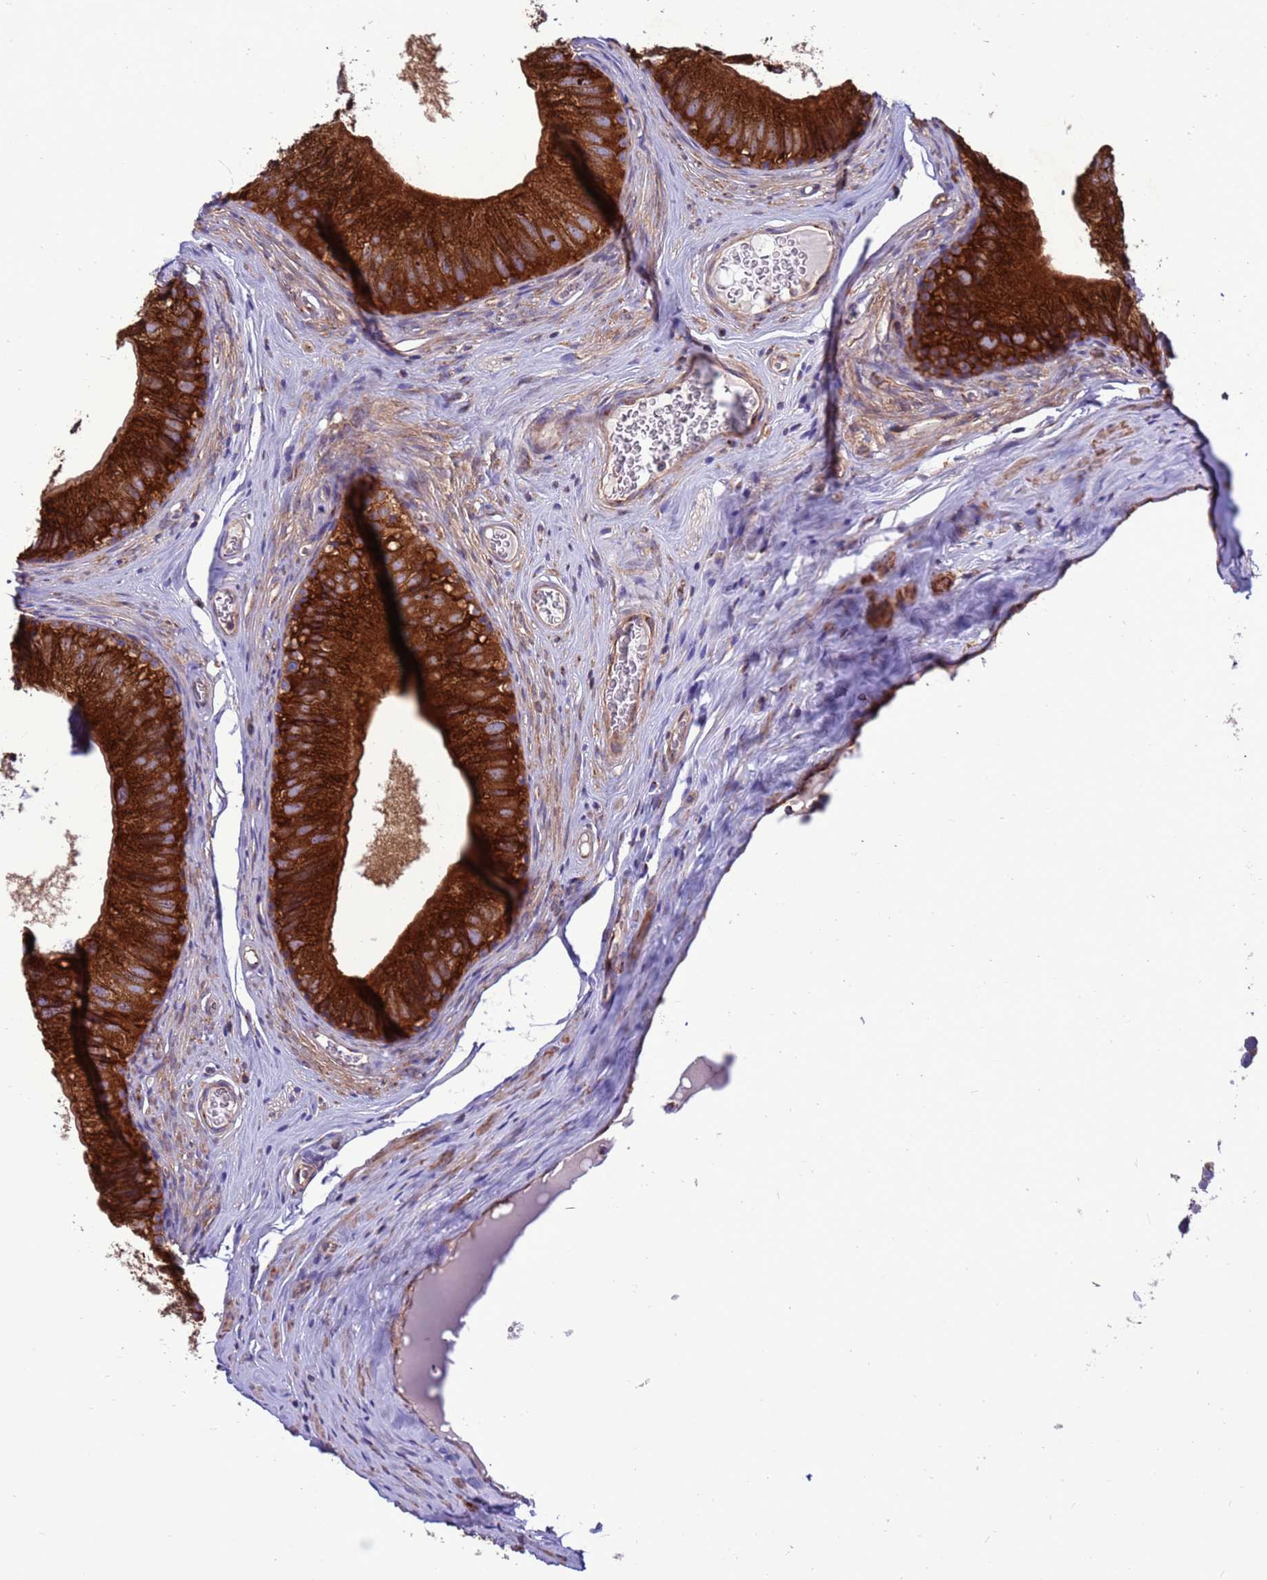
{"staining": {"intensity": "strong", "quantity": ">75%", "location": "cytoplasmic/membranous"}, "tissue": "epididymis", "cell_type": "Glandular cells", "image_type": "normal", "snomed": [{"axis": "morphology", "description": "Normal tissue, NOS"}, {"axis": "topography", "description": "Epididymis"}], "caption": "Protein staining of normal epididymis shows strong cytoplasmic/membranous staining in approximately >75% of glandular cells.", "gene": "ZC3HAV1", "patient": {"sex": "male", "age": 36}}